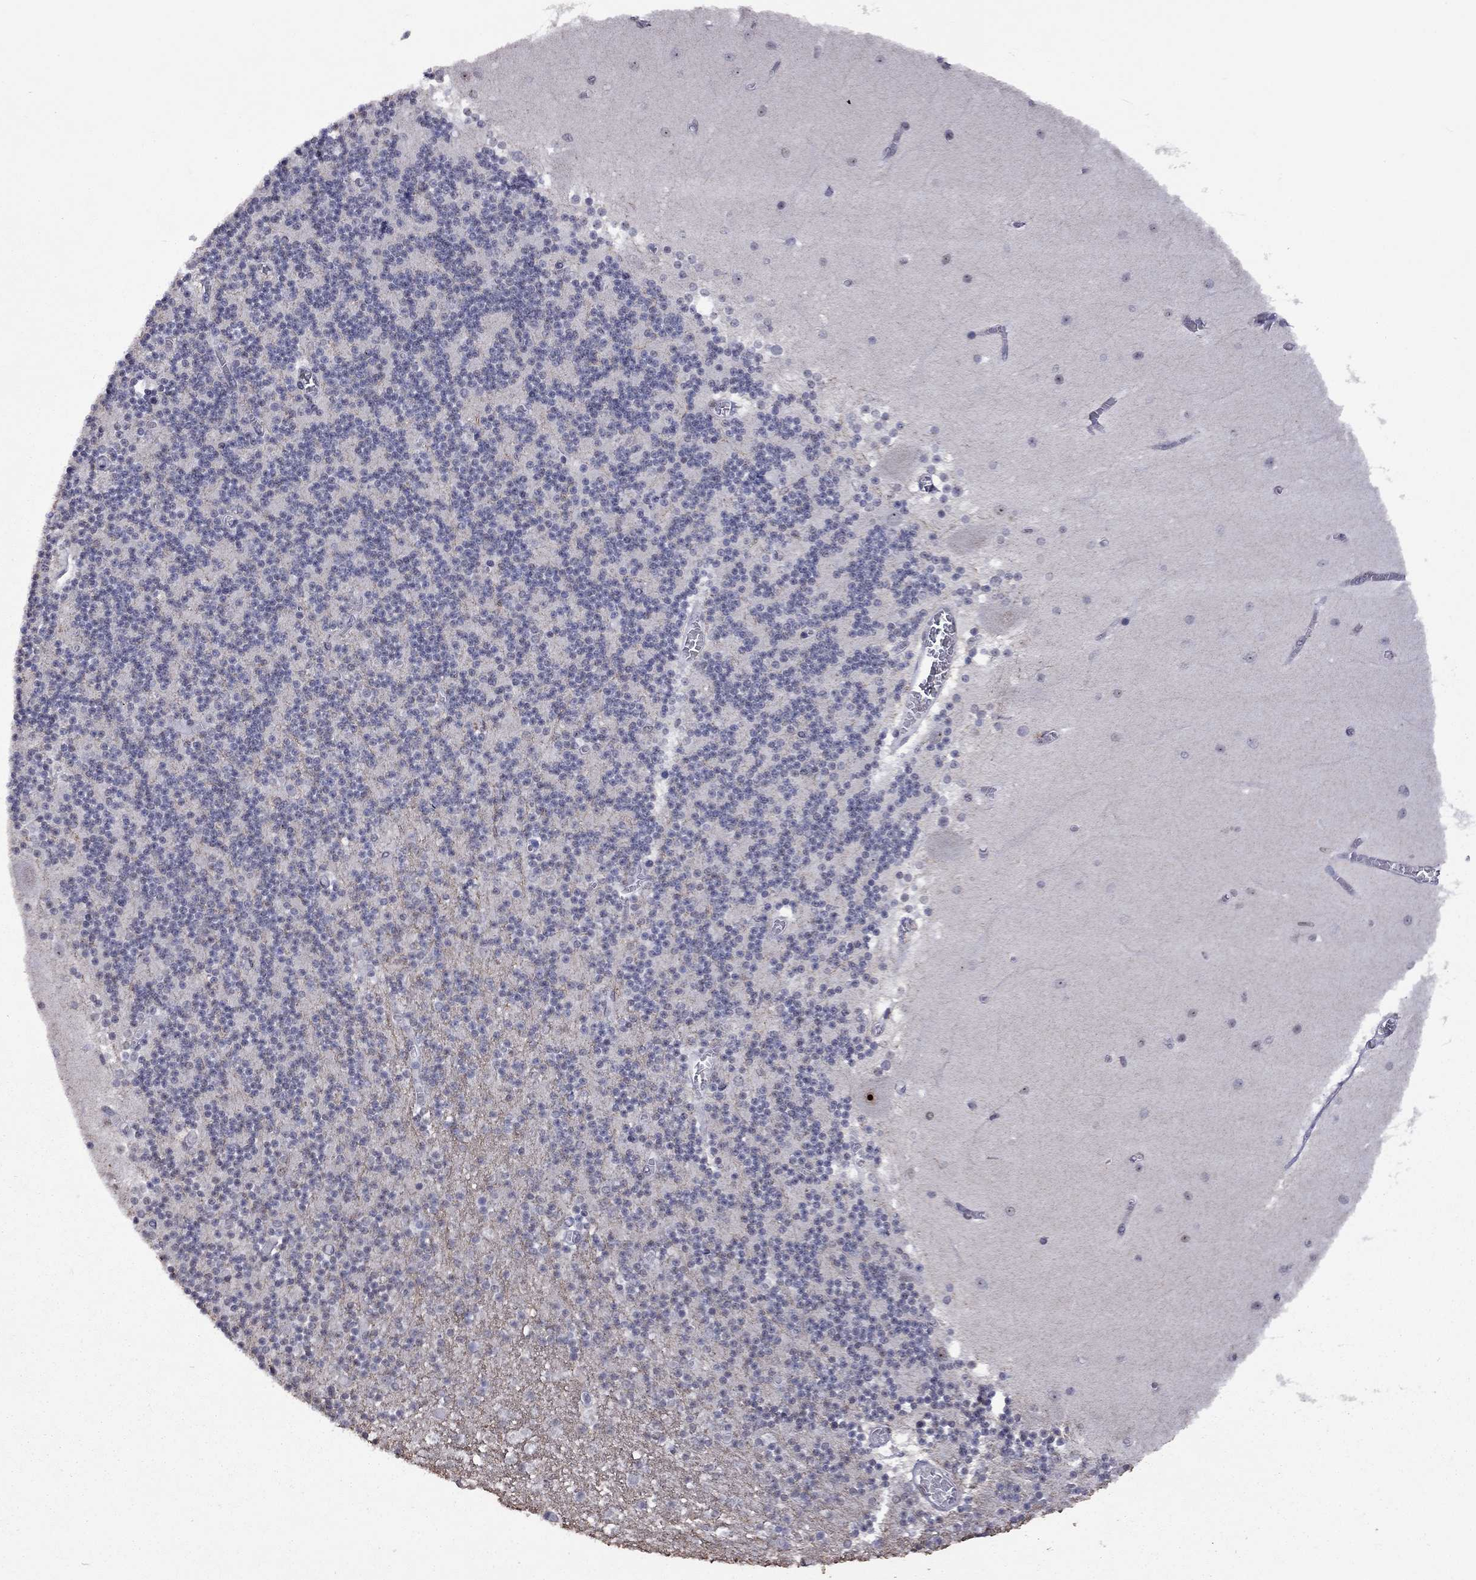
{"staining": {"intensity": "negative", "quantity": "none", "location": "none"}, "tissue": "cerebellum", "cell_type": "Cells in granular layer", "image_type": "normal", "snomed": [{"axis": "morphology", "description": "Normal tissue, NOS"}, {"axis": "topography", "description": "Cerebellum"}], "caption": "Immunohistochemistry (IHC) photomicrograph of benign human cerebellum stained for a protein (brown), which displays no positivity in cells in granular layer.", "gene": "SPOUT1", "patient": {"sex": "female", "age": 28}}